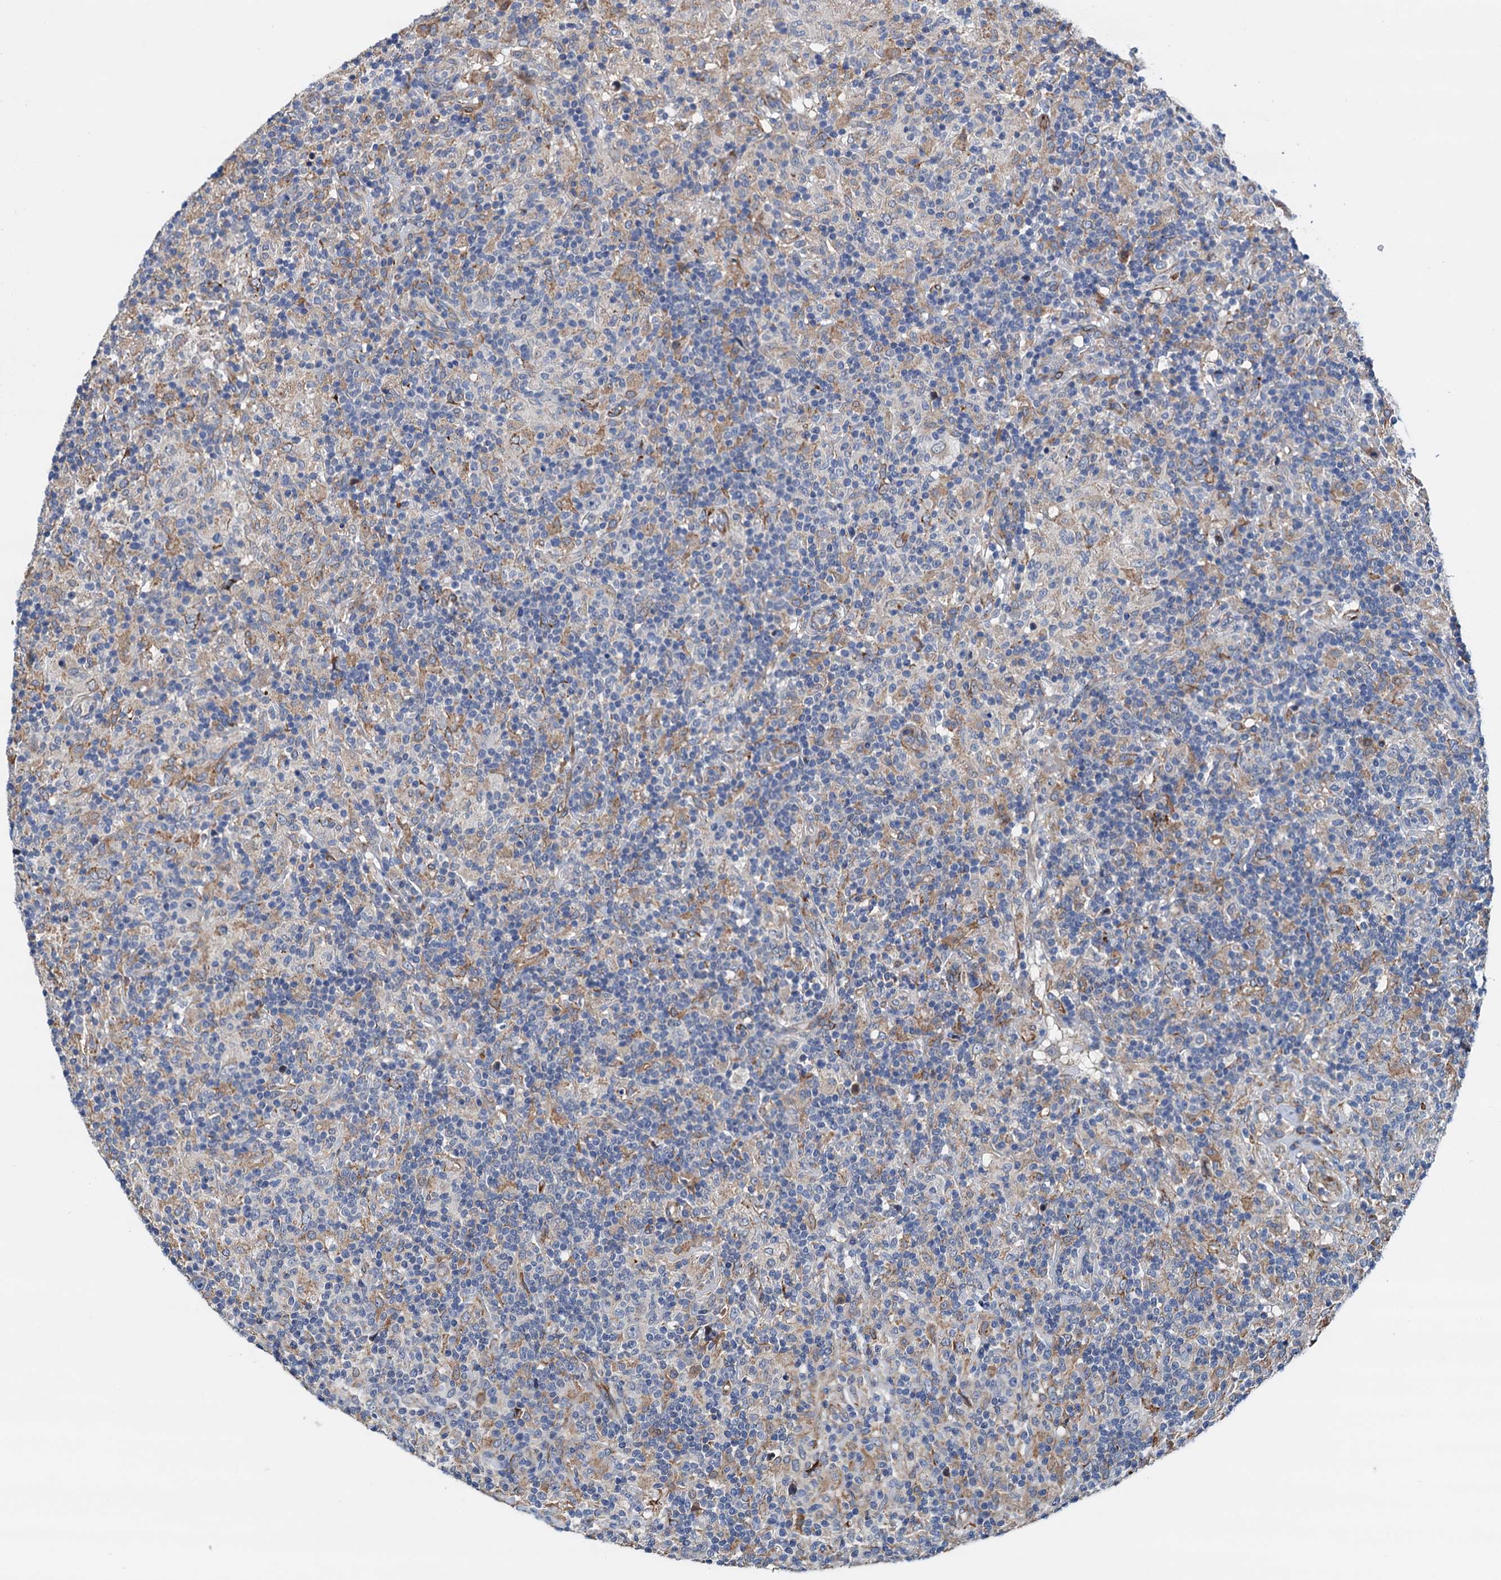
{"staining": {"intensity": "negative", "quantity": "none", "location": "none"}, "tissue": "lymphoma", "cell_type": "Tumor cells", "image_type": "cancer", "snomed": [{"axis": "morphology", "description": "Hodgkin's disease, NOS"}, {"axis": "topography", "description": "Lymph node"}], "caption": "DAB immunohistochemical staining of human Hodgkin's disease displays no significant expression in tumor cells.", "gene": "RASSF9", "patient": {"sex": "male", "age": 70}}